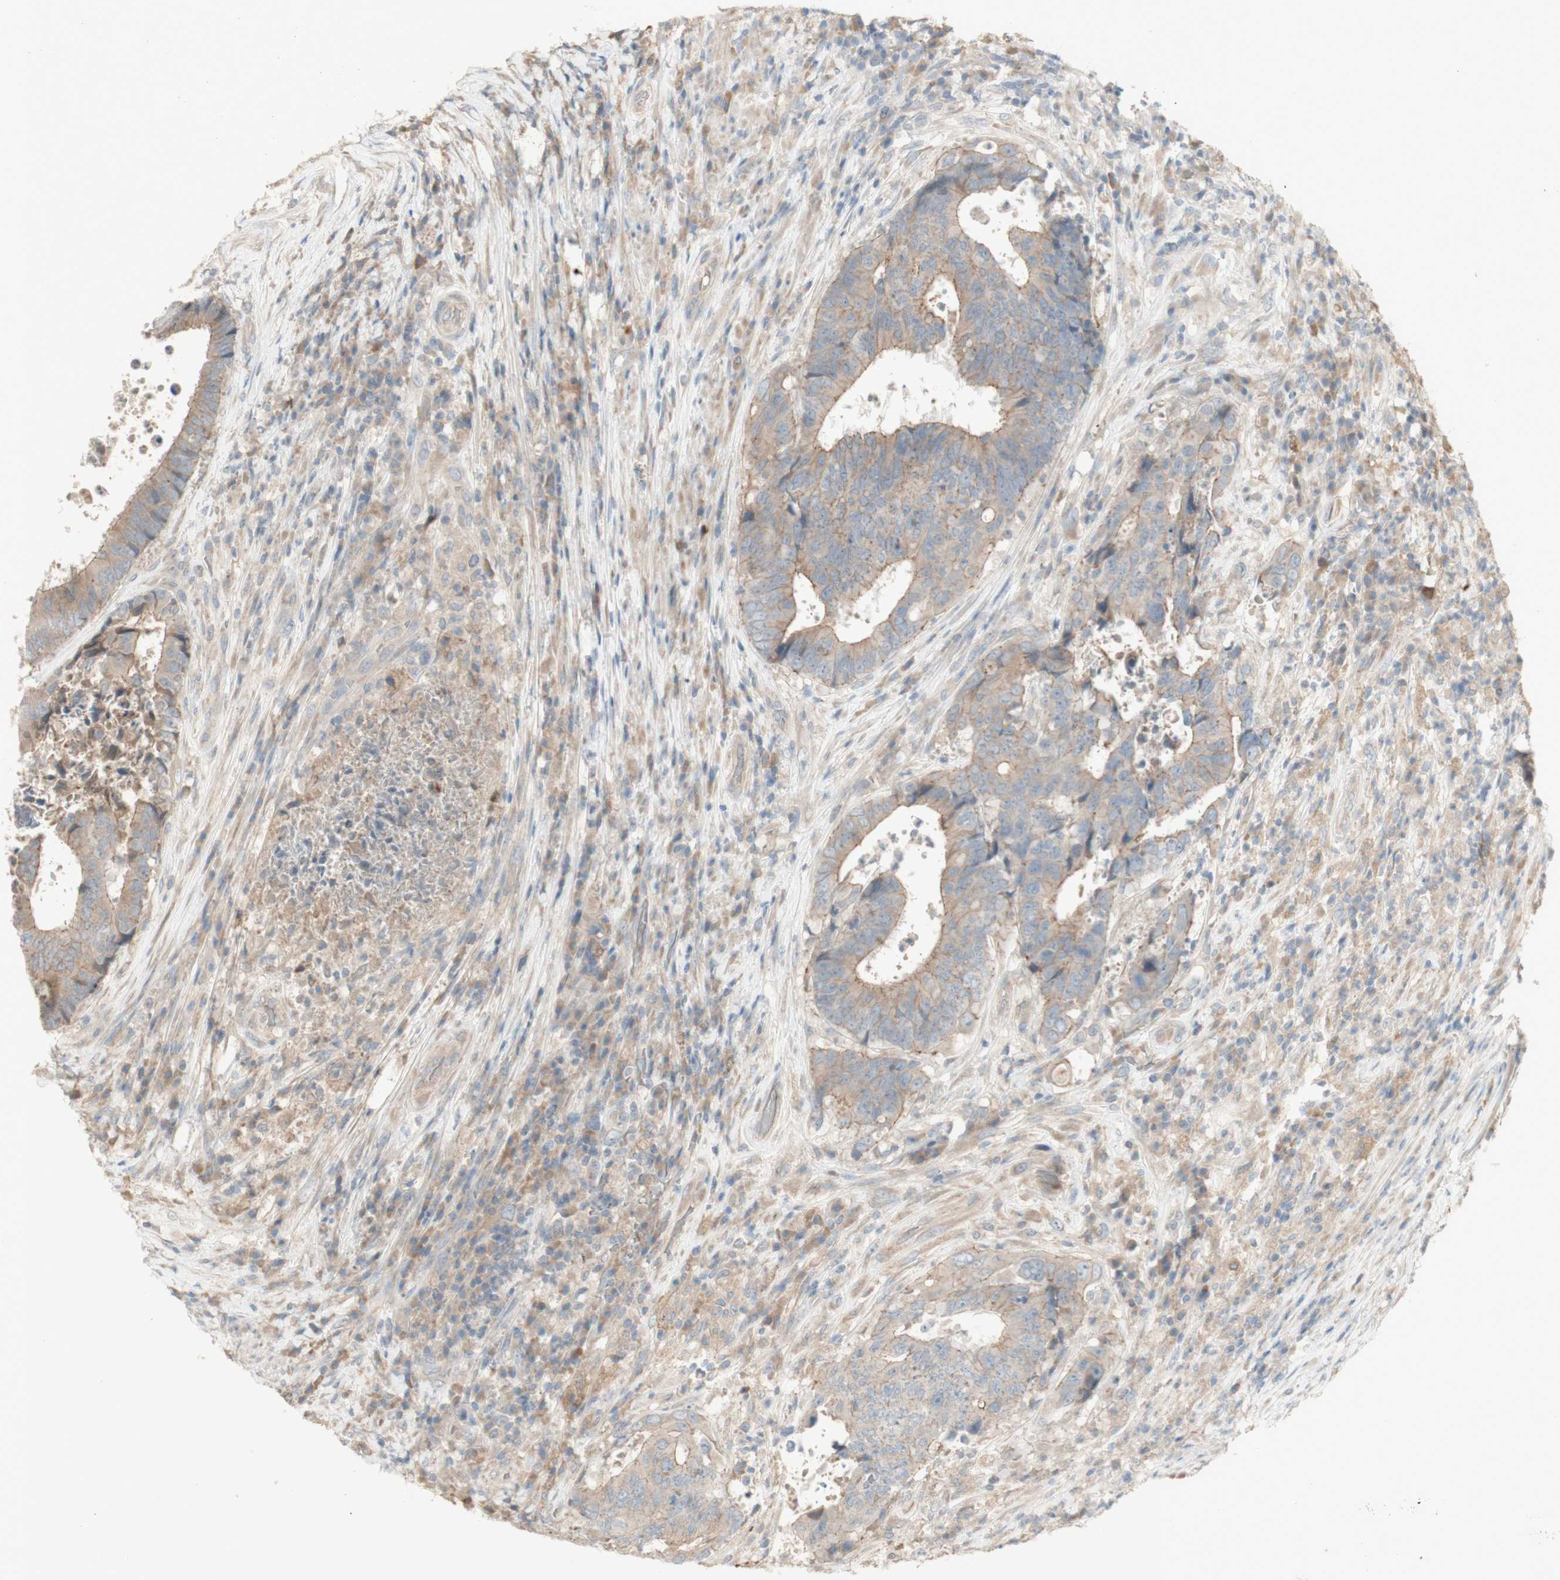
{"staining": {"intensity": "weak", "quantity": ">75%", "location": "cytoplasmic/membranous"}, "tissue": "colorectal cancer", "cell_type": "Tumor cells", "image_type": "cancer", "snomed": [{"axis": "morphology", "description": "Adenocarcinoma, NOS"}, {"axis": "topography", "description": "Rectum"}], "caption": "Immunohistochemical staining of colorectal cancer exhibits low levels of weak cytoplasmic/membranous positivity in about >75% of tumor cells. (DAB IHC, brown staining for protein, blue staining for nuclei).", "gene": "PTGER4", "patient": {"sex": "male", "age": 72}}